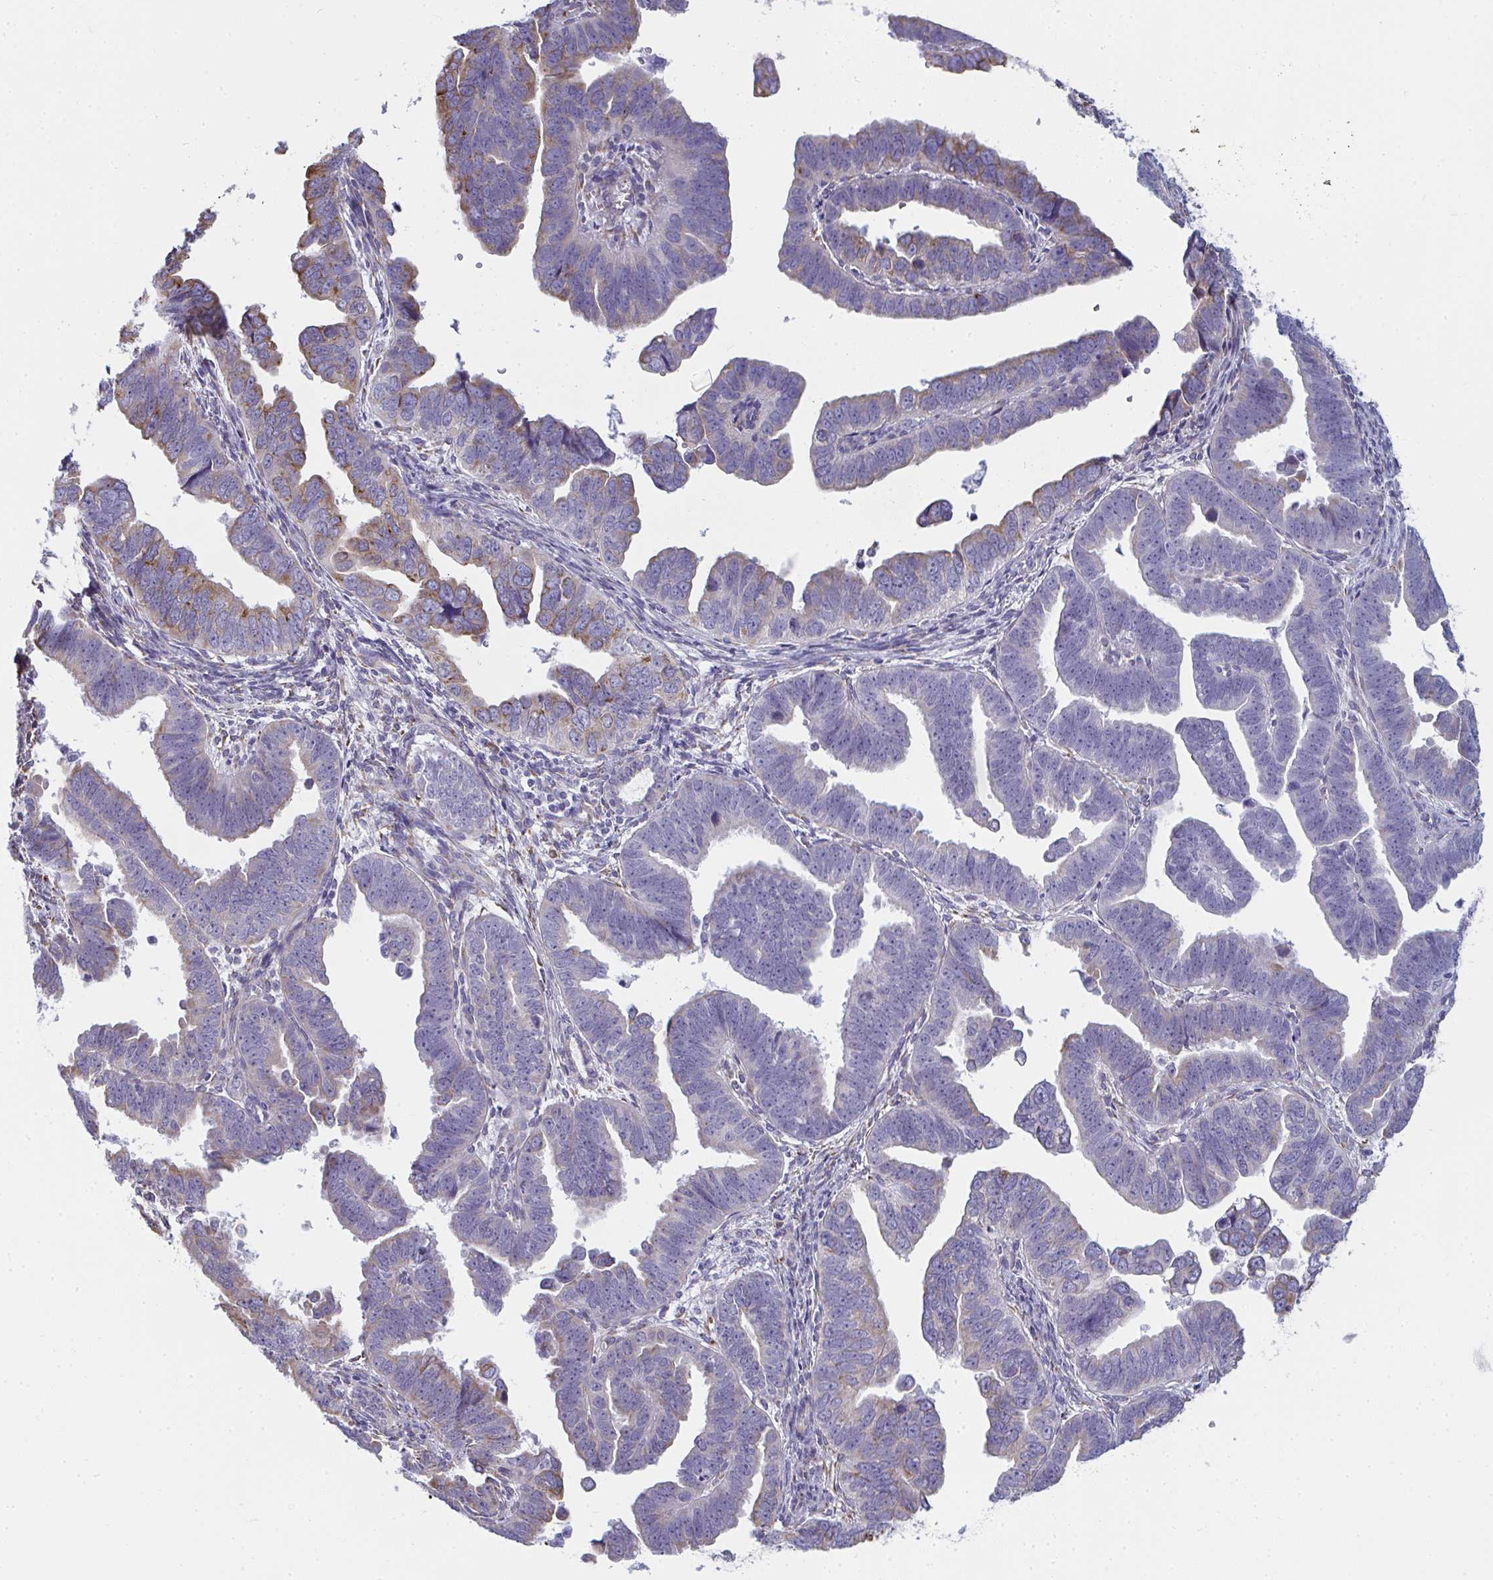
{"staining": {"intensity": "weak", "quantity": "<25%", "location": "cytoplasmic/membranous"}, "tissue": "endometrial cancer", "cell_type": "Tumor cells", "image_type": "cancer", "snomed": [{"axis": "morphology", "description": "Adenocarcinoma, NOS"}, {"axis": "topography", "description": "Endometrium"}], "caption": "Immunohistochemical staining of human adenocarcinoma (endometrial) demonstrates no significant positivity in tumor cells.", "gene": "SHROOM1", "patient": {"sex": "female", "age": 75}}